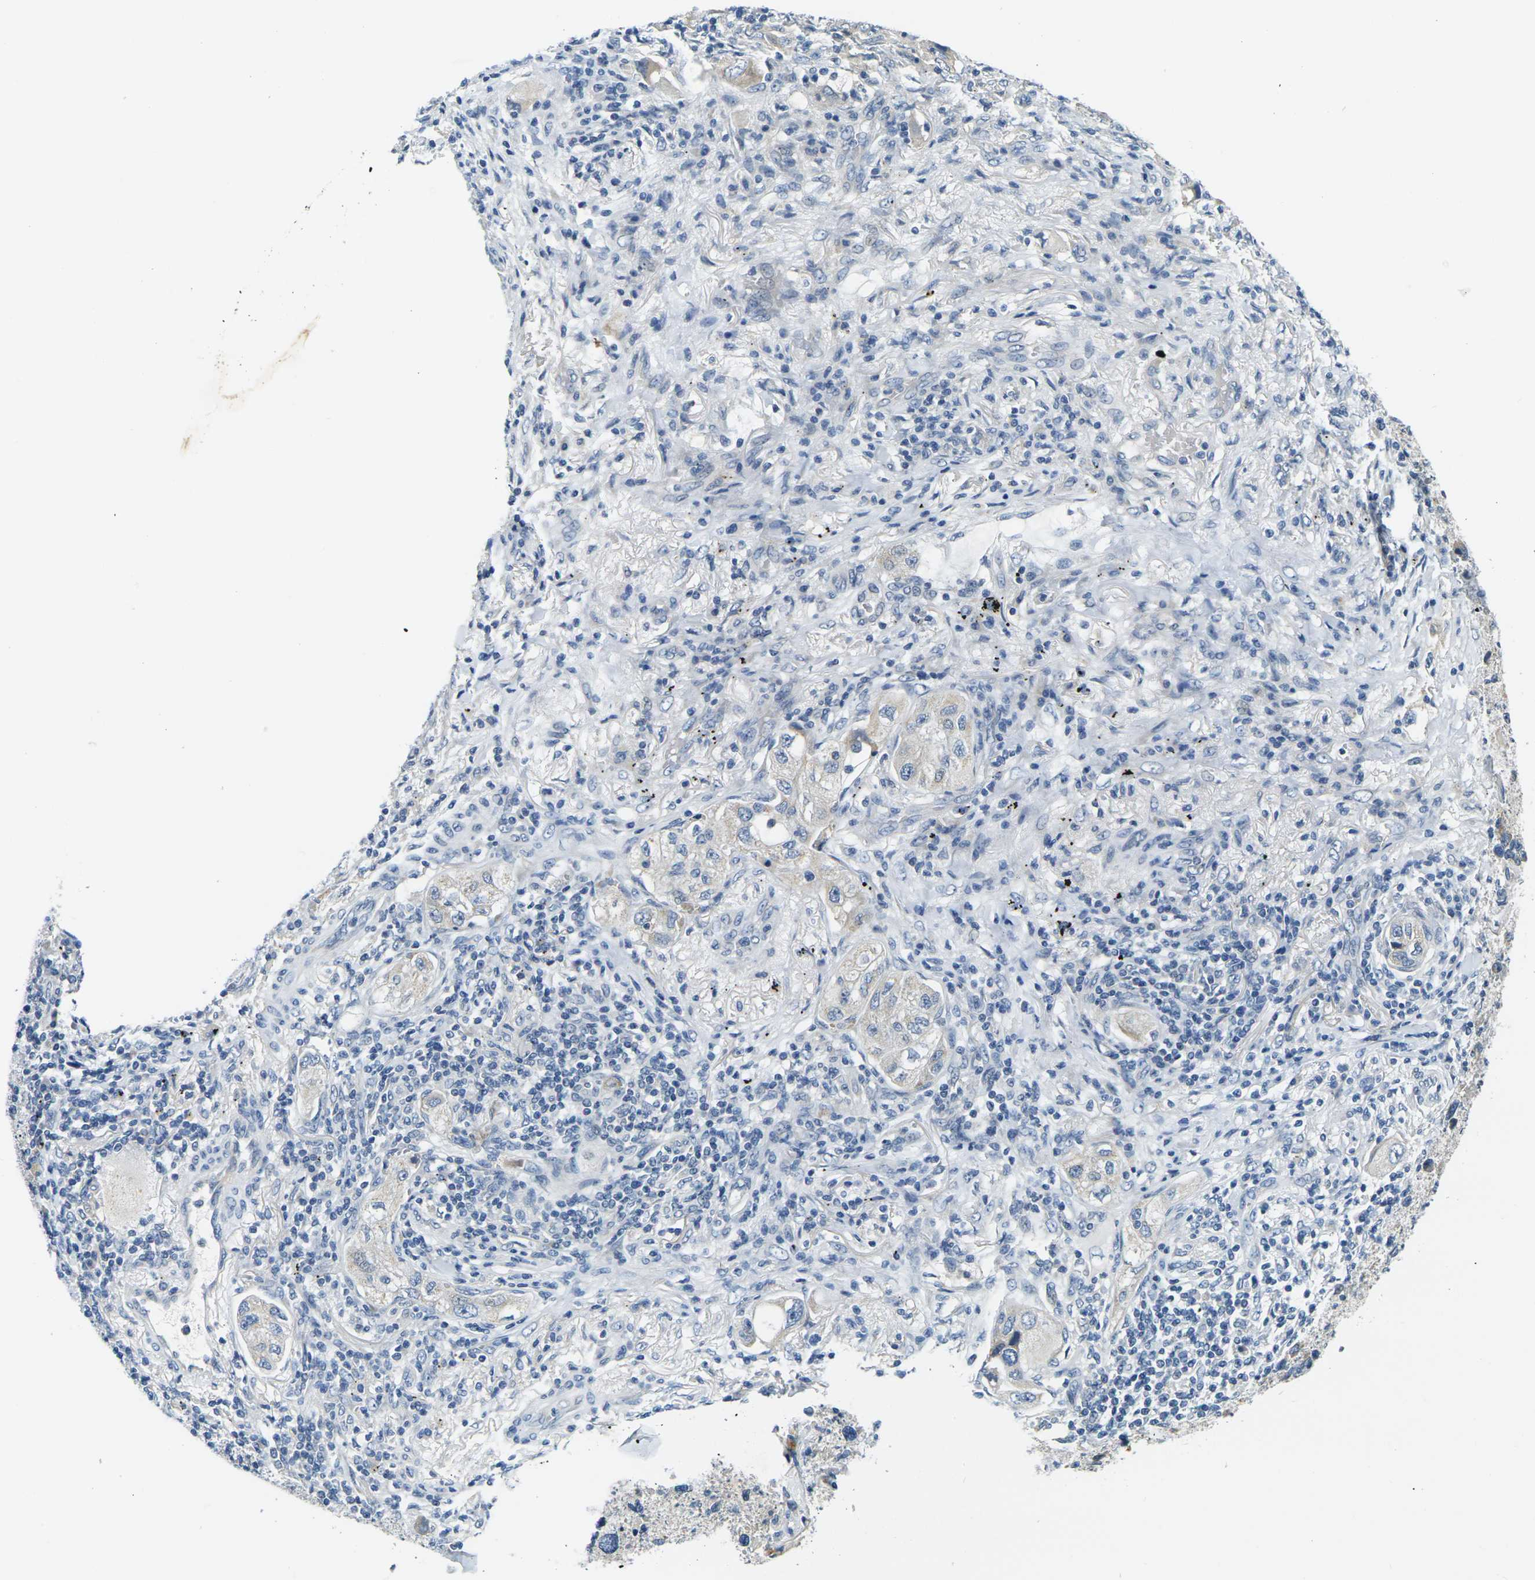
{"staining": {"intensity": "weak", "quantity": "<25%", "location": "cytoplasmic/membranous"}, "tissue": "lung cancer", "cell_type": "Tumor cells", "image_type": "cancer", "snomed": [{"axis": "morphology", "description": "Adenocarcinoma, NOS"}, {"axis": "topography", "description": "Lung"}], "caption": "High magnification brightfield microscopy of lung cancer stained with DAB (brown) and counterstained with hematoxylin (blue): tumor cells show no significant positivity.", "gene": "SHISAL2B", "patient": {"sex": "female", "age": 65}}